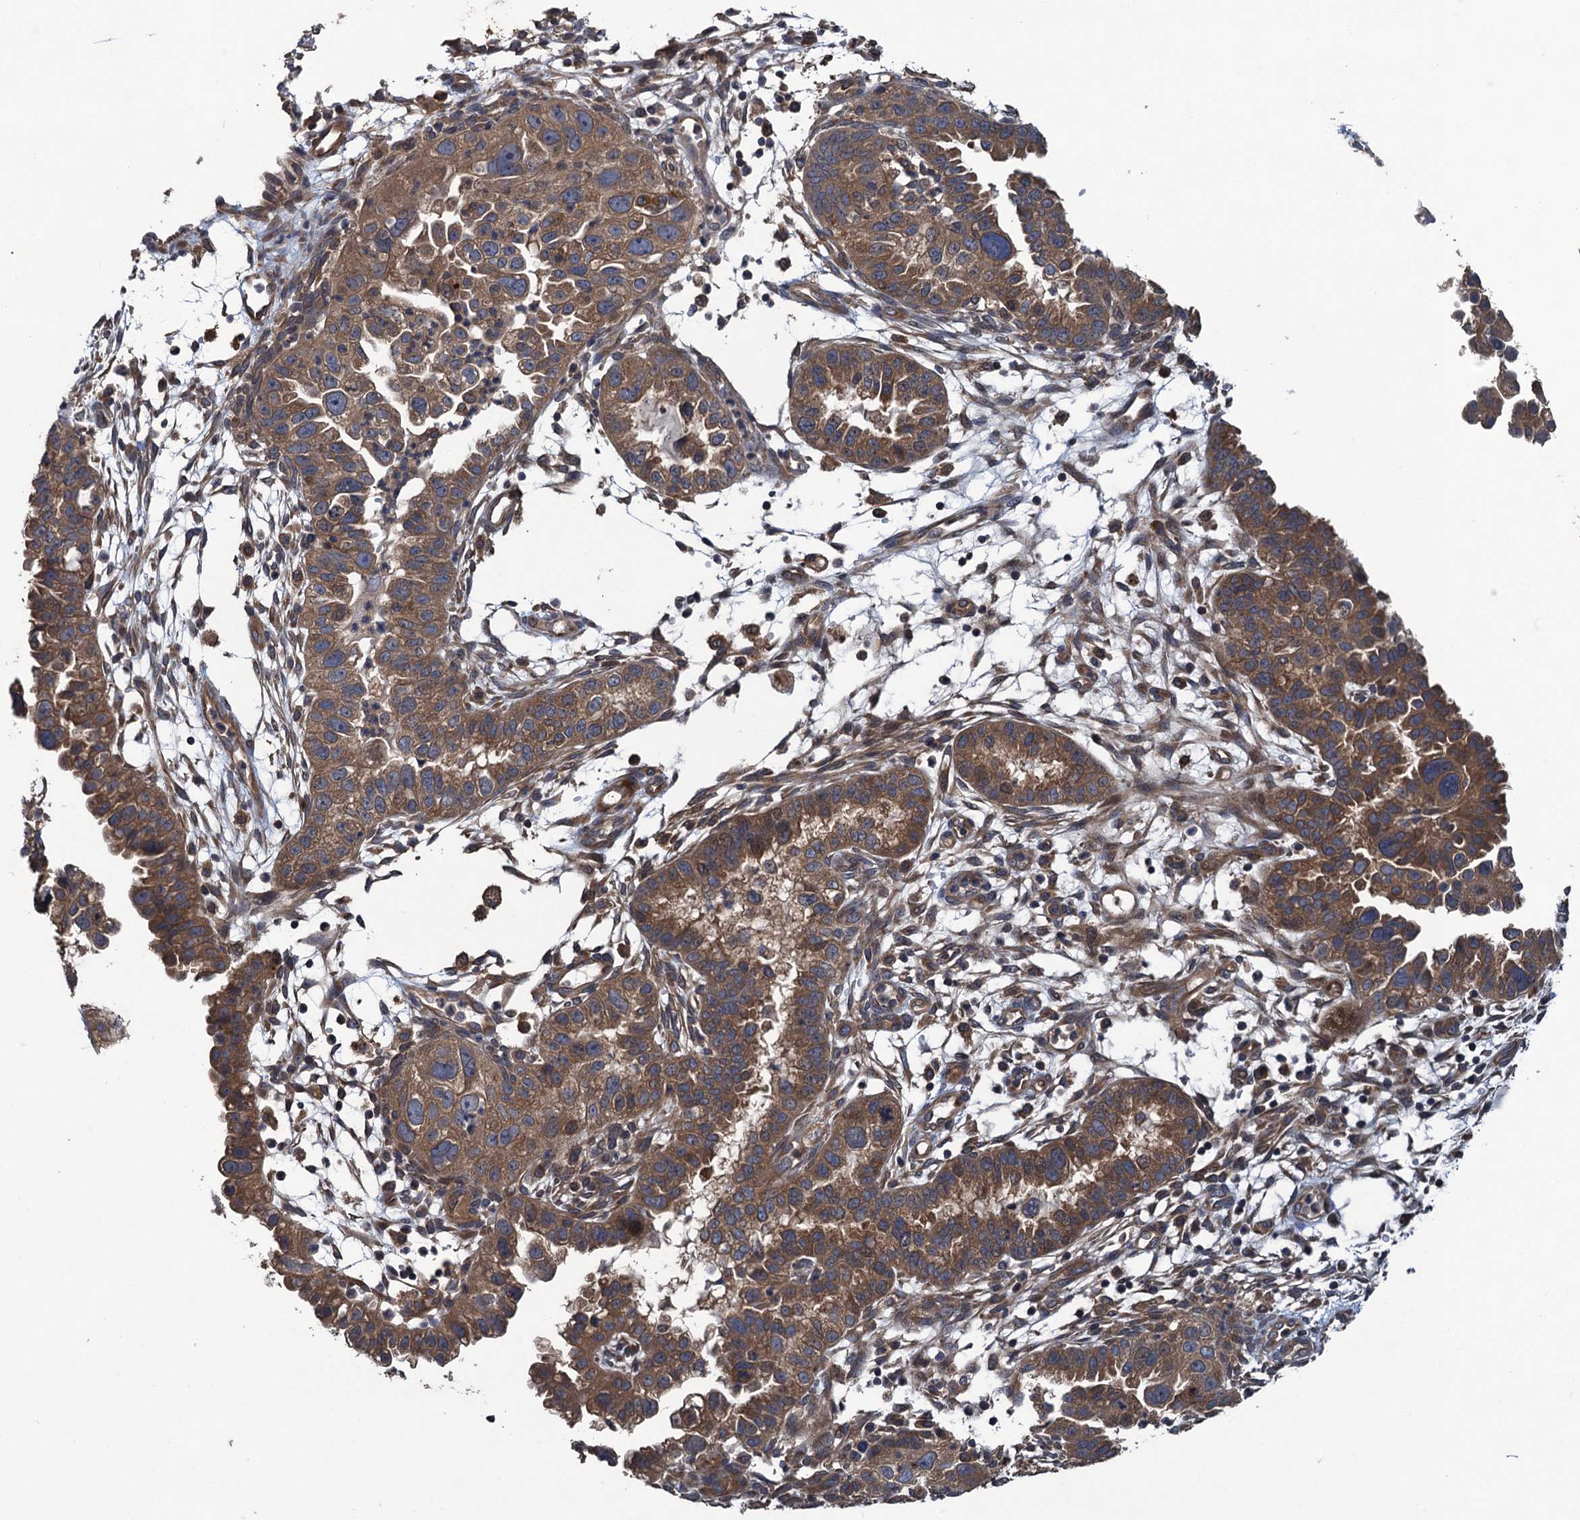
{"staining": {"intensity": "moderate", "quantity": ">75%", "location": "cytoplasmic/membranous"}, "tissue": "endometrial cancer", "cell_type": "Tumor cells", "image_type": "cancer", "snomed": [{"axis": "morphology", "description": "Adenocarcinoma, NOS"}, {"axis": "topography", "description": "Endometrium"}], "caption": "IHC staining of adenocarcinoma (endometrial), which demonstrates medium levels of moderate cytoplasmic/membranous expression in approximately >75% of tumor cells indicating moderate cytoplasmic/membranous protein positivity. The staining was performed using DAB (3,3'-diaminobenzidine) (brown) for protein detection and nuclei were counterstained in hematoxylin (blue).", "gene": "CNTN5", "patient": {"sex": "female", "age": 85}}